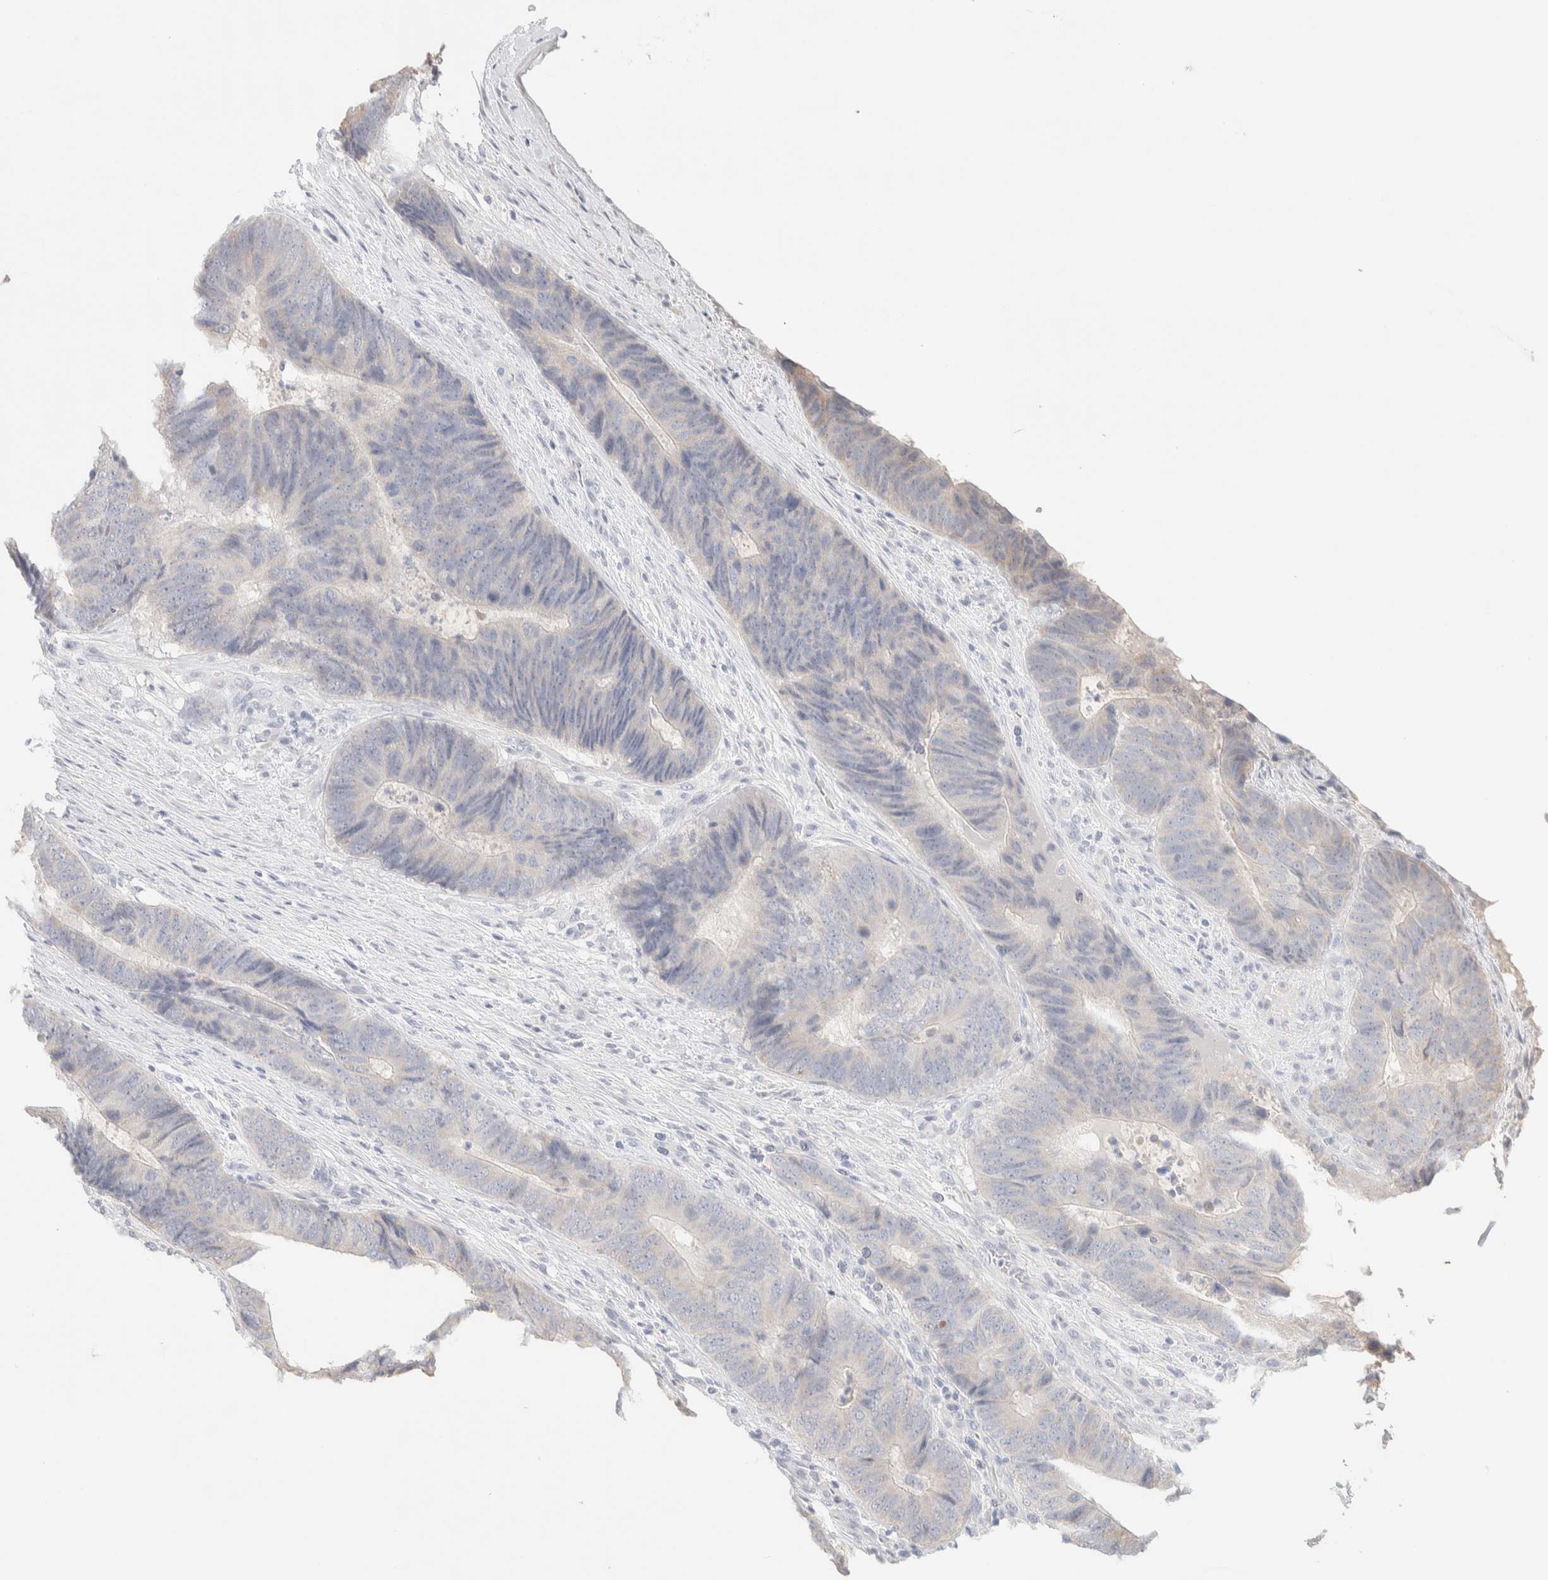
{"staining": {"intensity": "weak", "quantity": "<25%", "location": "cytoplasmic/membranous"}, "tissue": "colorectal cancer", "cell_type": "Tumor cells", "image_type": "cancer", "snomed": [{"axis": "morphology", "description": "Adenocarcinoma, NOS"}, {"axis": "topography", "description": "Colon"}], "caption": "Immunohistochemical staining of colorectal cancer (adenocarcinoma) reveals no significant positivity in tumor cells.", "gene": "RIDA", "patient": {"sex": "male", "age": 56}}